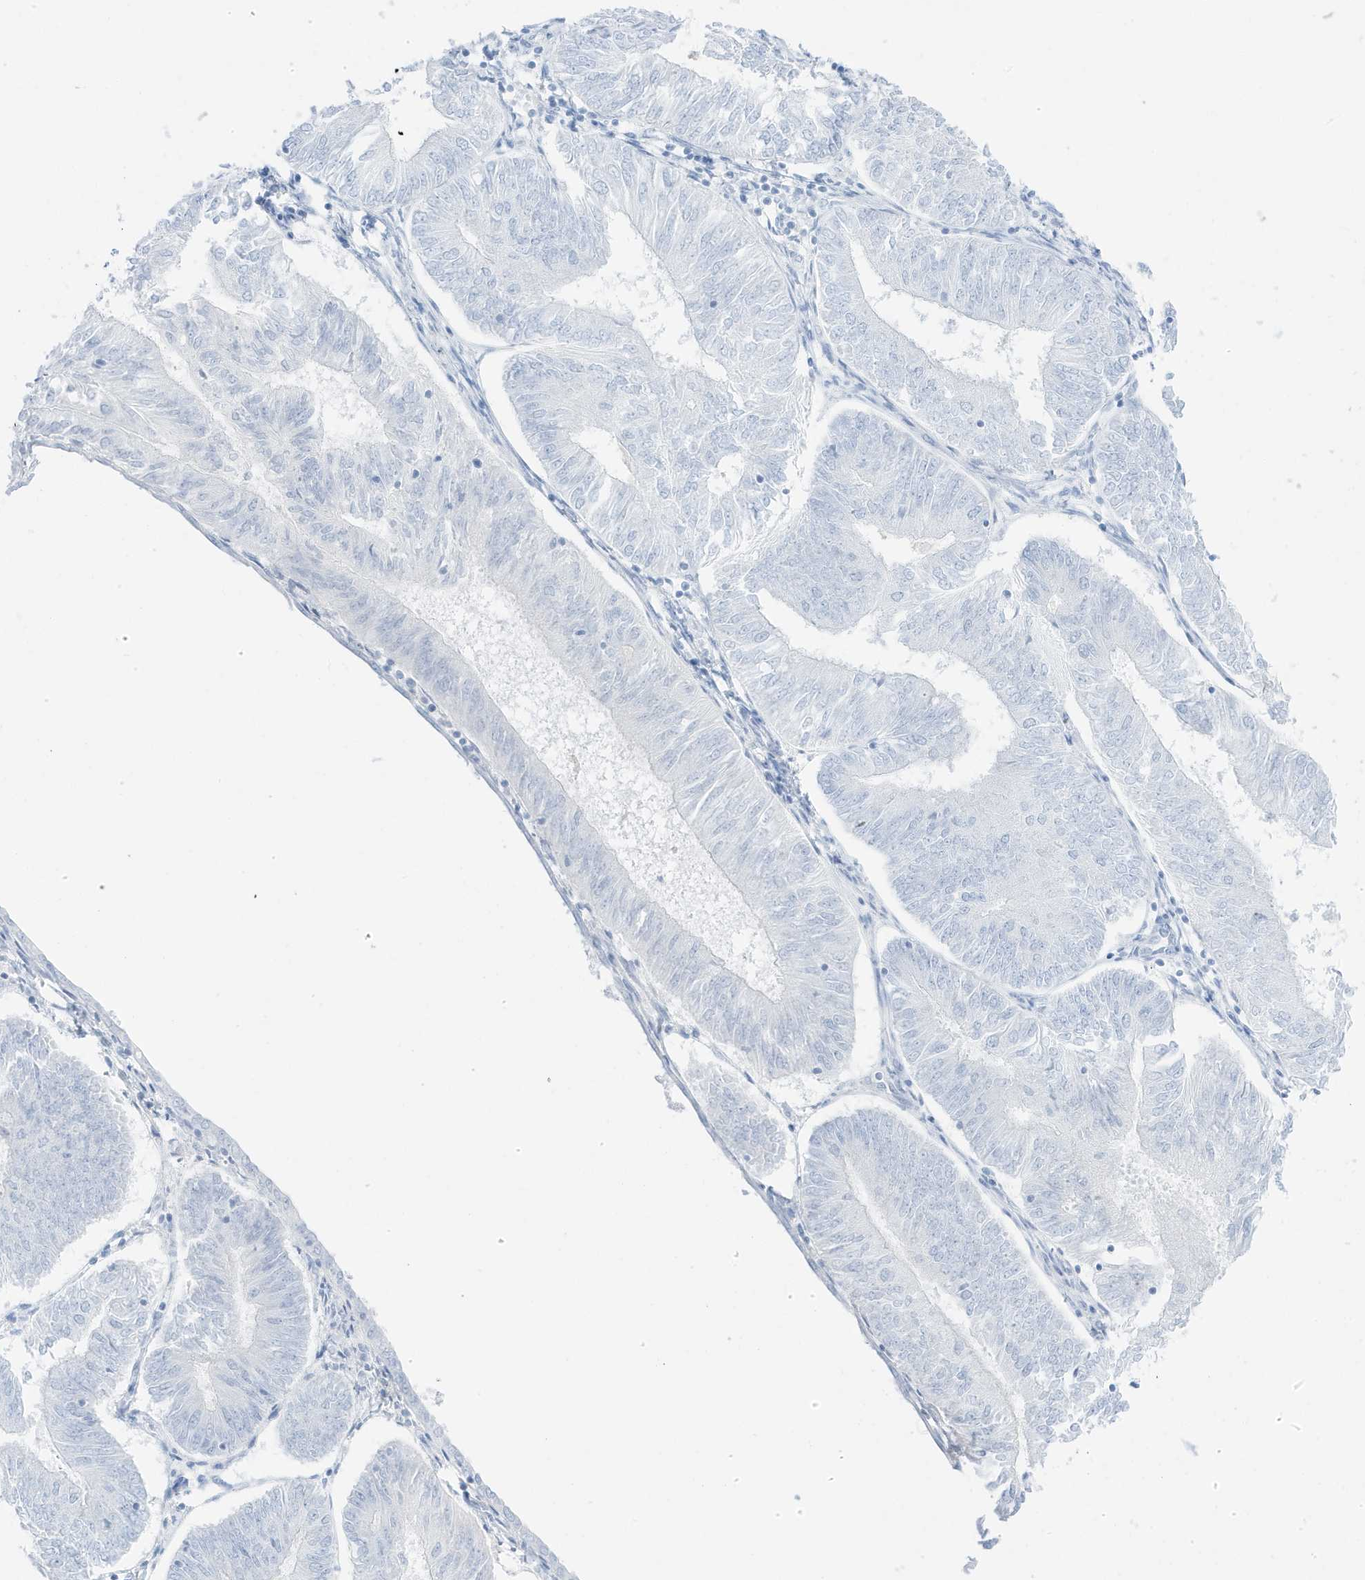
{"staining": {"intensity": "negative", "quantity": "none", "location": "none"}, "tissue": "endometrial cancer", "cell_type": "Tumor cells", "image_type": "cancer", "snomed": [{"axis": "morphology", "description": "Adenocarcinoma, NOS"}, {"axis": "topography", "description": "Endometrium"}], "caption": "DAB (3,3'-diaminobenzidine) immunohistochemical staining of human endometrial adenocarcinoma demonstrates no significant staining in tumor cells. (DAB immunohistochemistry (IHC) with hematoxylin counter stain).", "gene": "SLC22A13", "patient": {"sex": "female", "age": 58}}